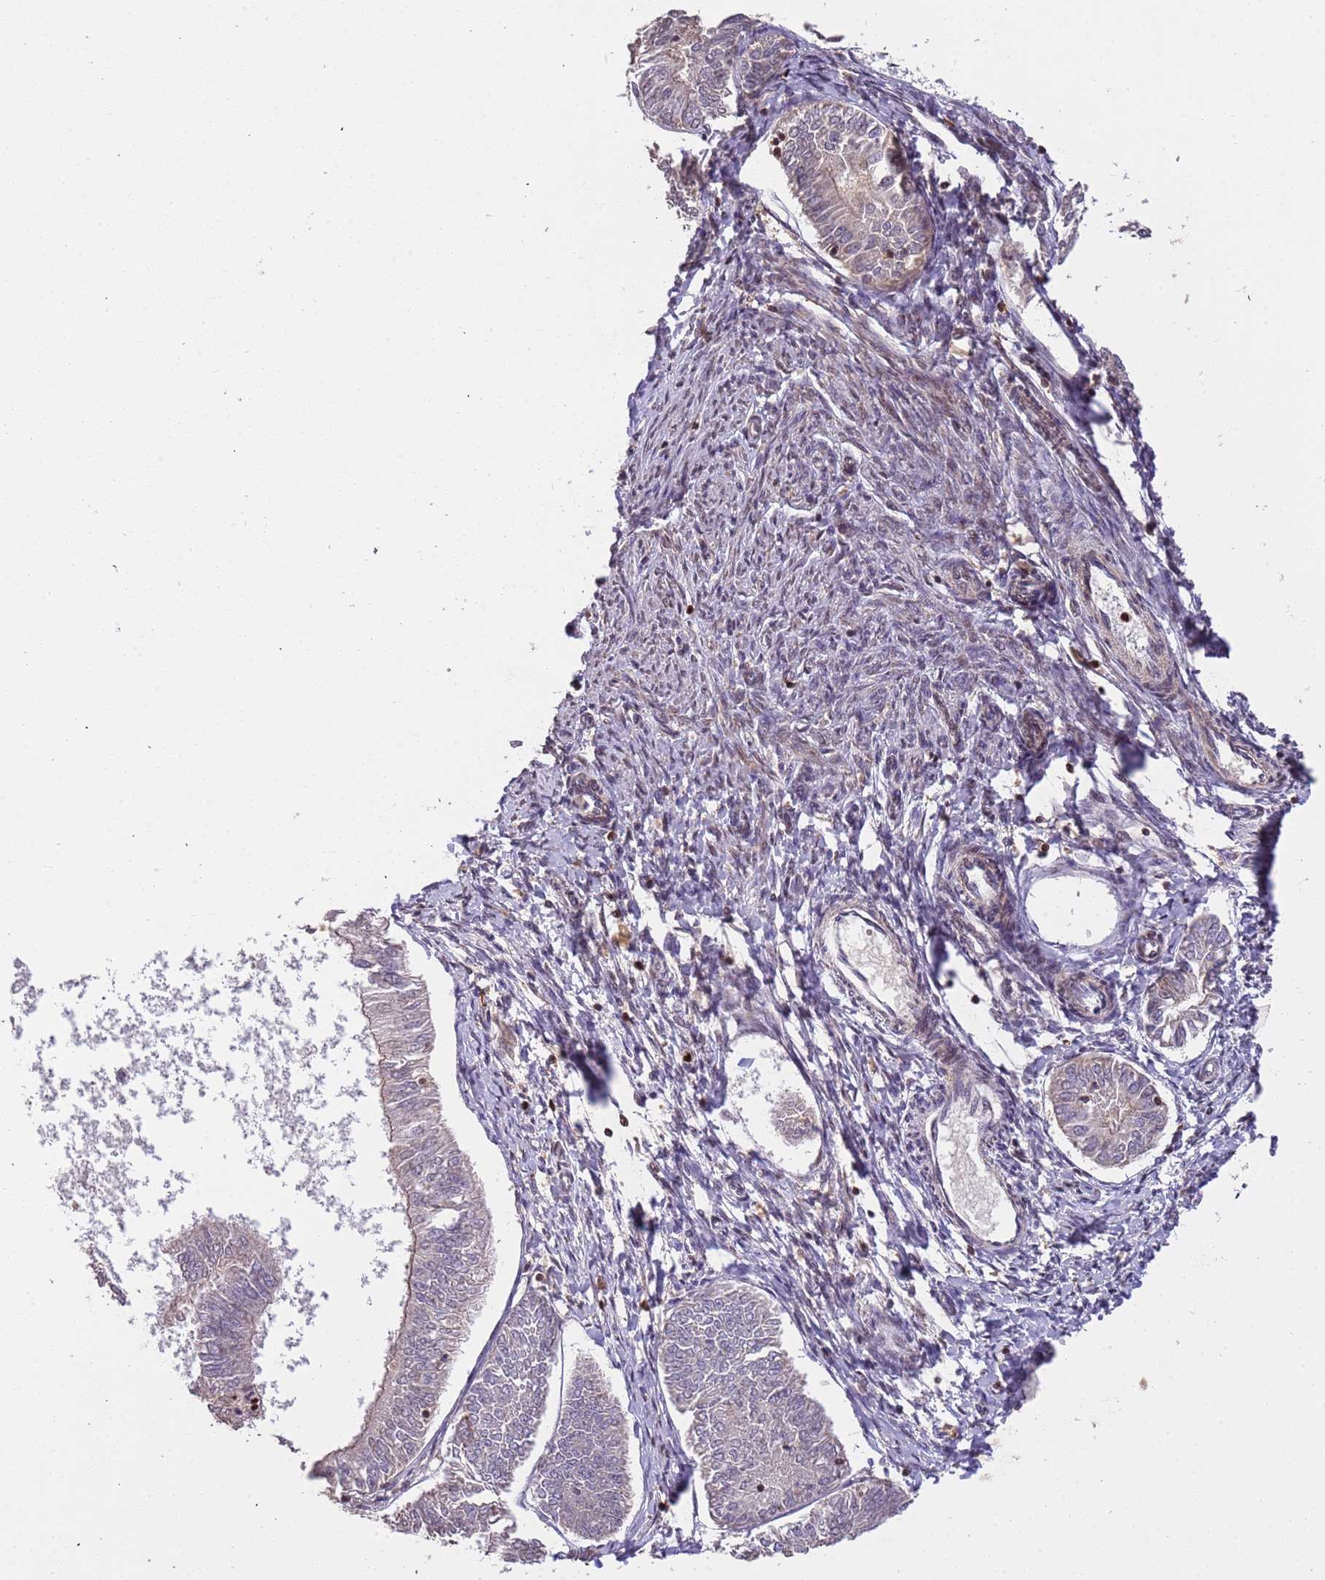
{"staining": {"intensity": "negative", "quantity": "none", "location": "none"}, "tissue": "endometrial cancer", "cell_type": "Tumor cells", "image_type": "cancer", "snomed": [{"axis": "morphology", "description": "Adenocarcinoma, NOS"}, {"axis": "topography", "description": "Endometrium"}], "caption": "Tumor cells are negative for protein expression in human adenocarcinoma (endometrial).", "gene": "SLC16A4", "patient": {"sex": "female", "age": 58}}